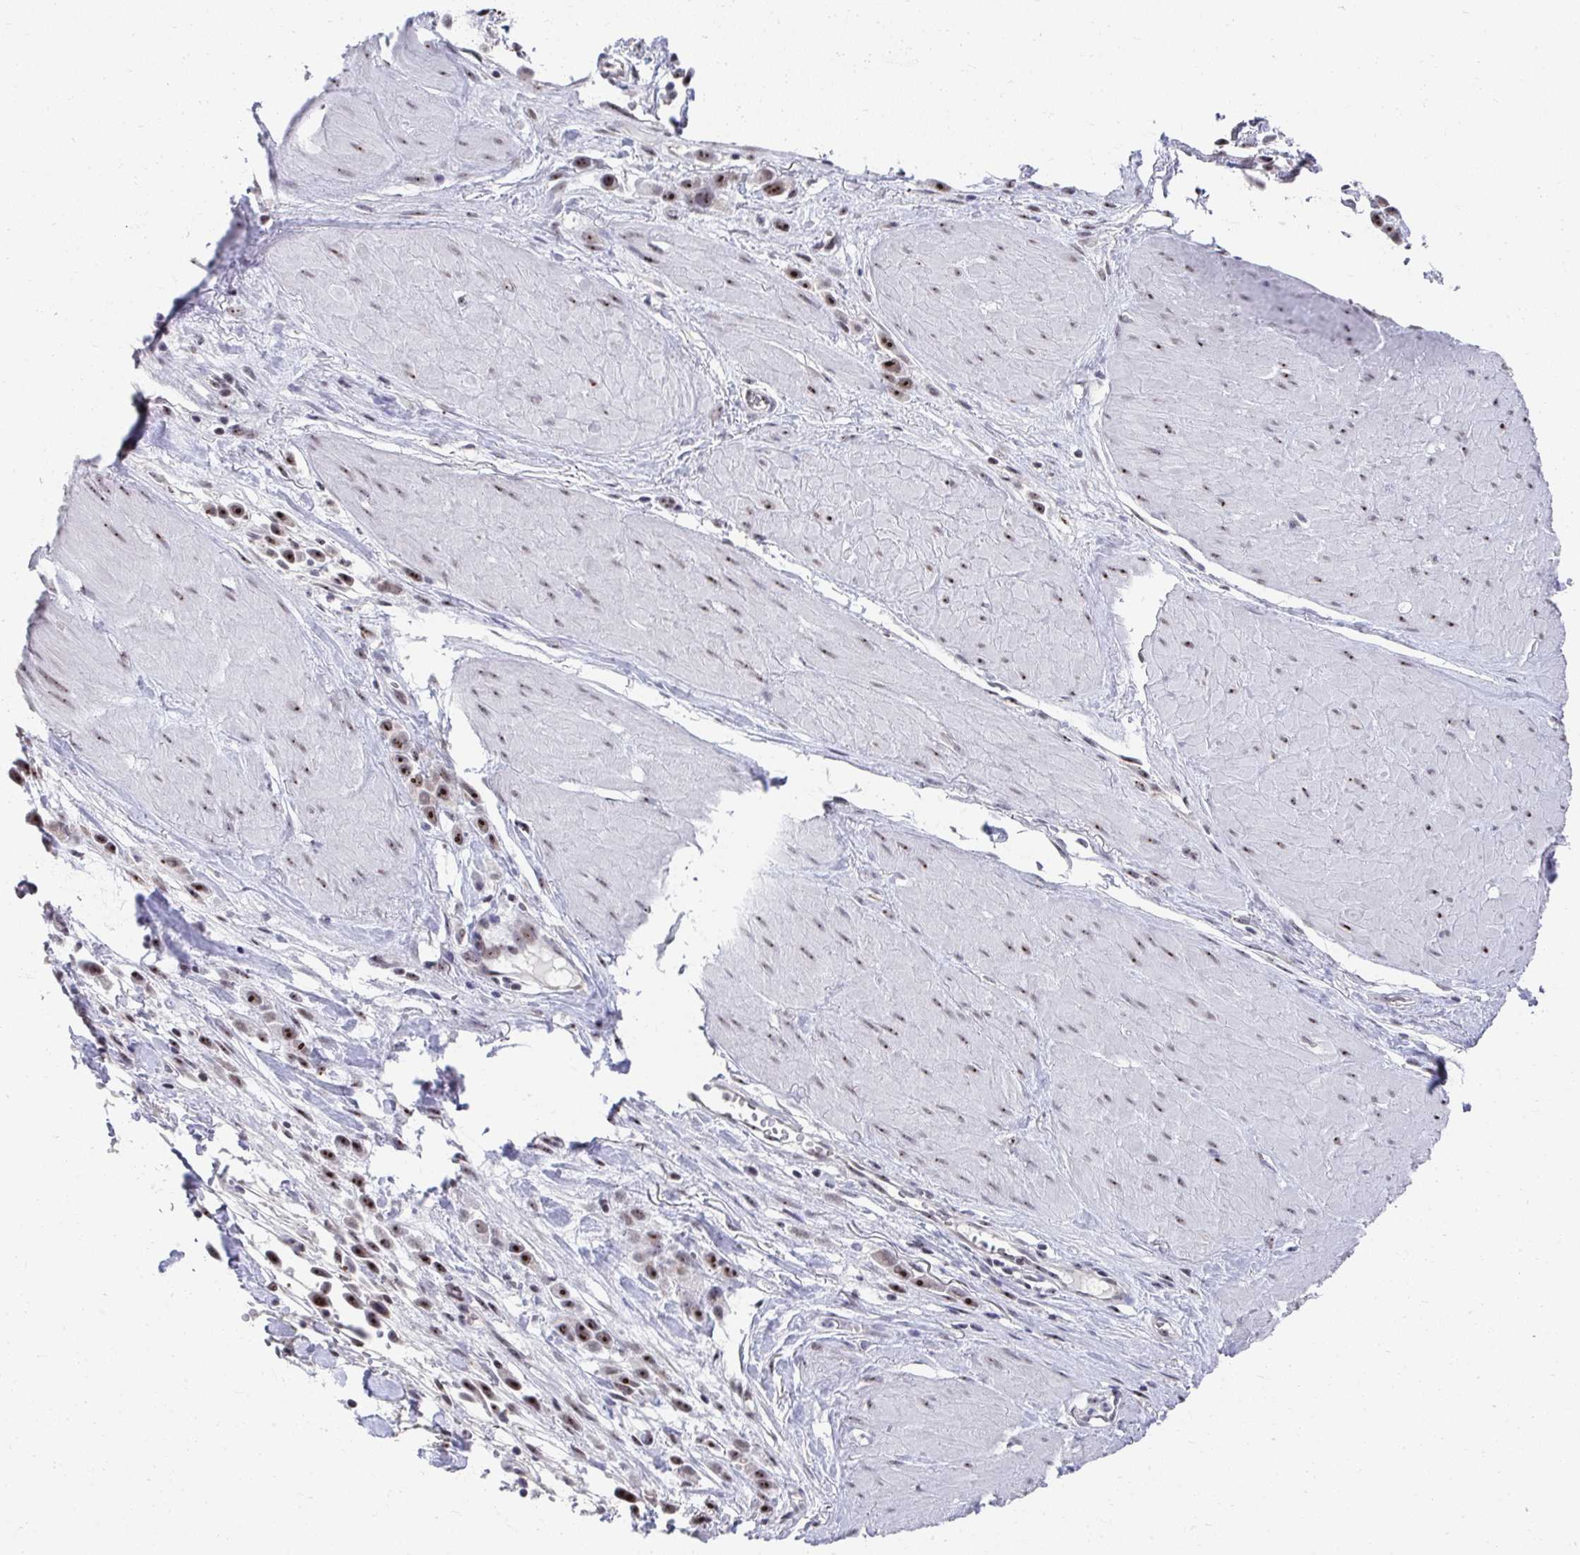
{"staining": {"intensity": "moderate", "quantity": ">75%", "location": "nuclear"}, "tissue": "stomach cancer", "cell_type": "Tumor cells", "image_type": "cancer", "snomed": [{"axis": "morphology", "description": "Adenocarcinoma, NOS"}, {"axis": "topography", "description": "Stomach"}], "caption": "IHC histopathology image of neoplastic tissue: human adenocarcinoma (stomach) stained using IHC shows medium levels of moderate protein expression localized specifically in the nuclear of tumor cells, appearing as a nuclear brown color.", "gene": "HIRA", "patient": {"sex": "male", "age": 47}}